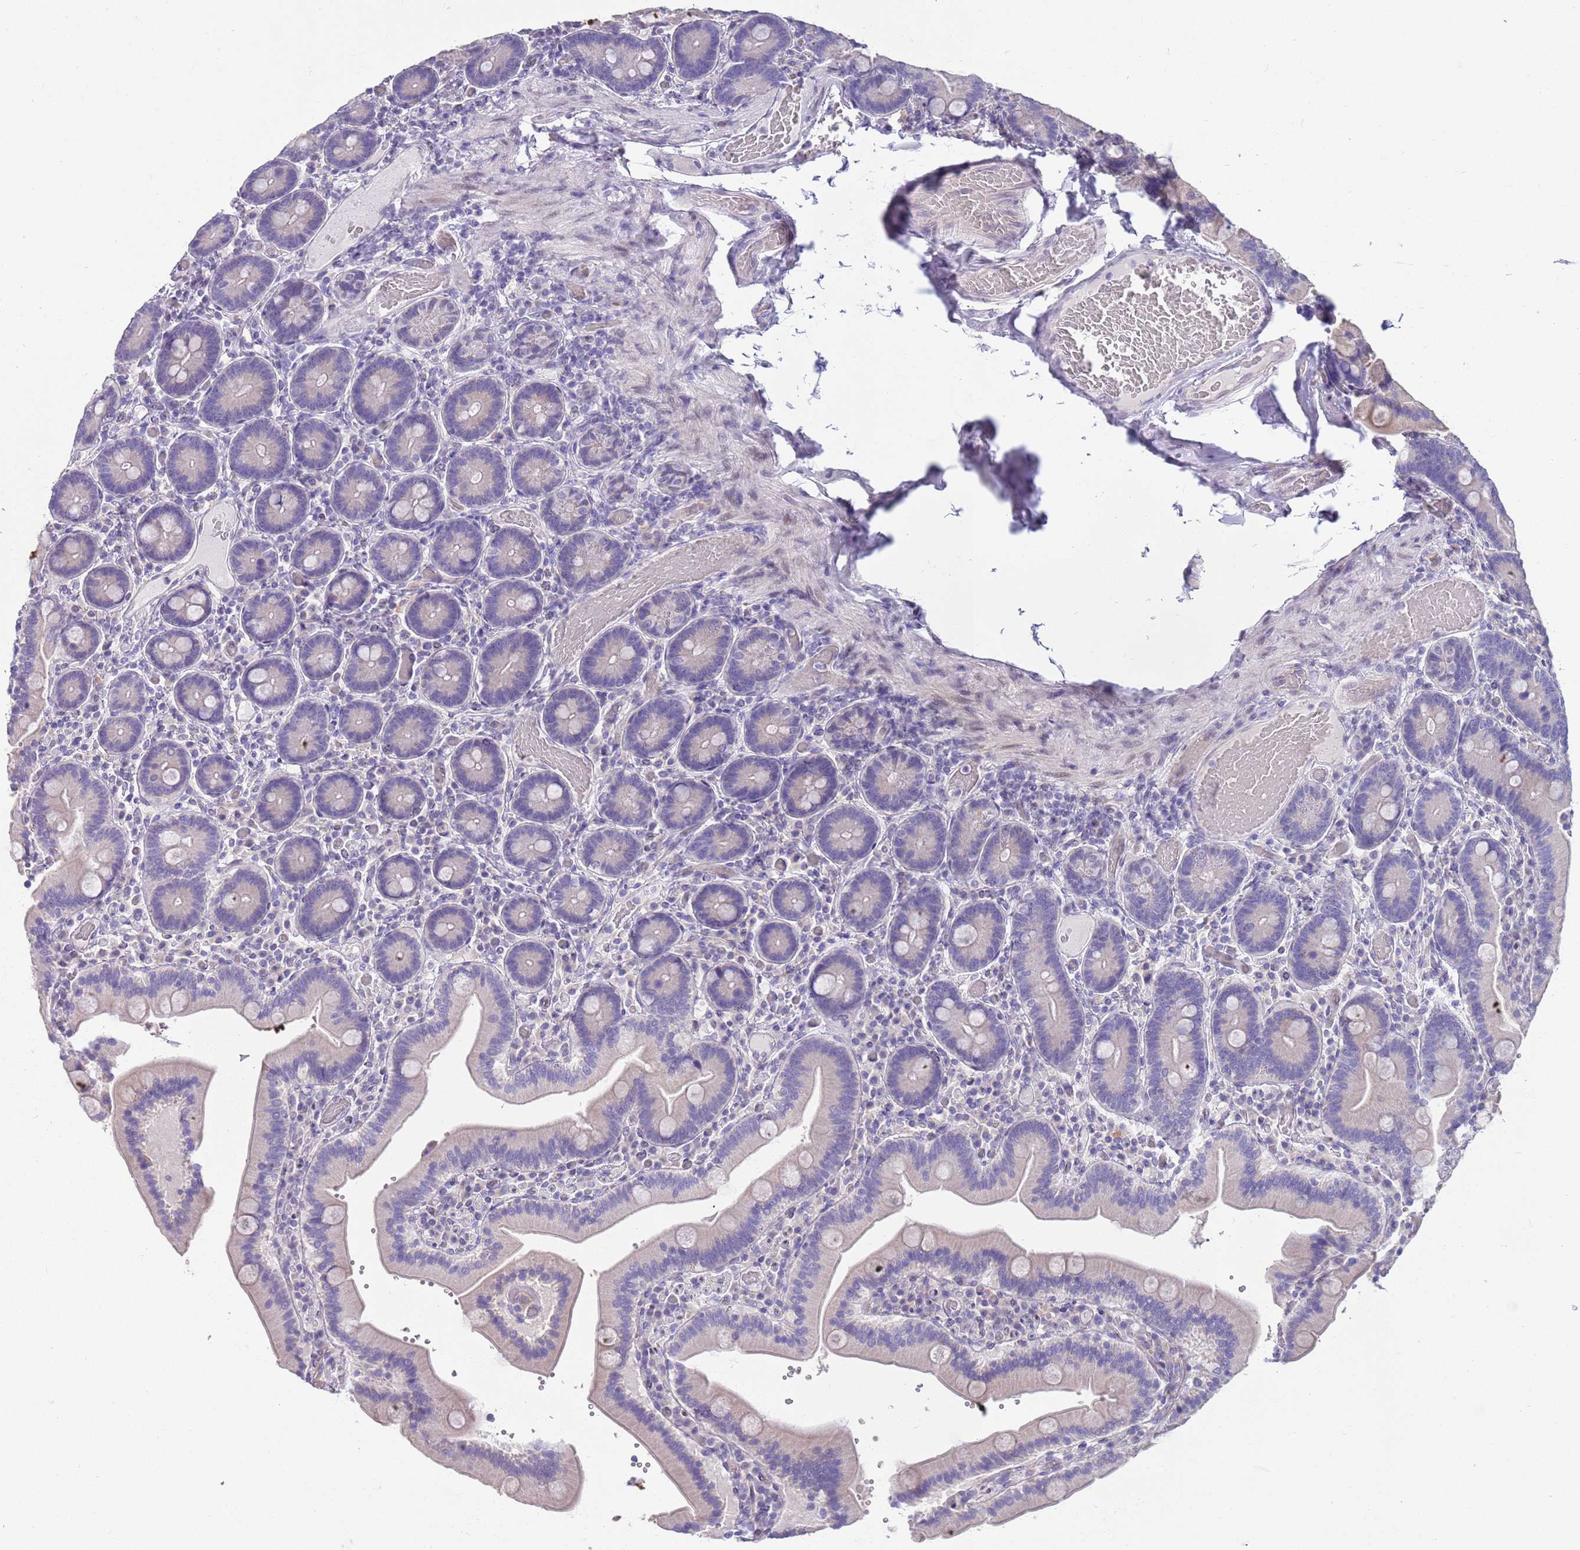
{"staining": {"intensity": "negative", "quantity": "none", "location": "none"}, "tissue": "duodenum", "cell_type": "Glandular cells", "image_type": "normal", "snomed": [{"axis": "morphology", "description": "Normal tissue, NOS"}, {"axis": "topography", "description": "Duodenum"}], "caption": "Glandular cells show no significant expression in benign duodenum. Nuclei are stained in blue.", "gene": "BRMS1L", "patient": {"sex": "female", "age": 62}}